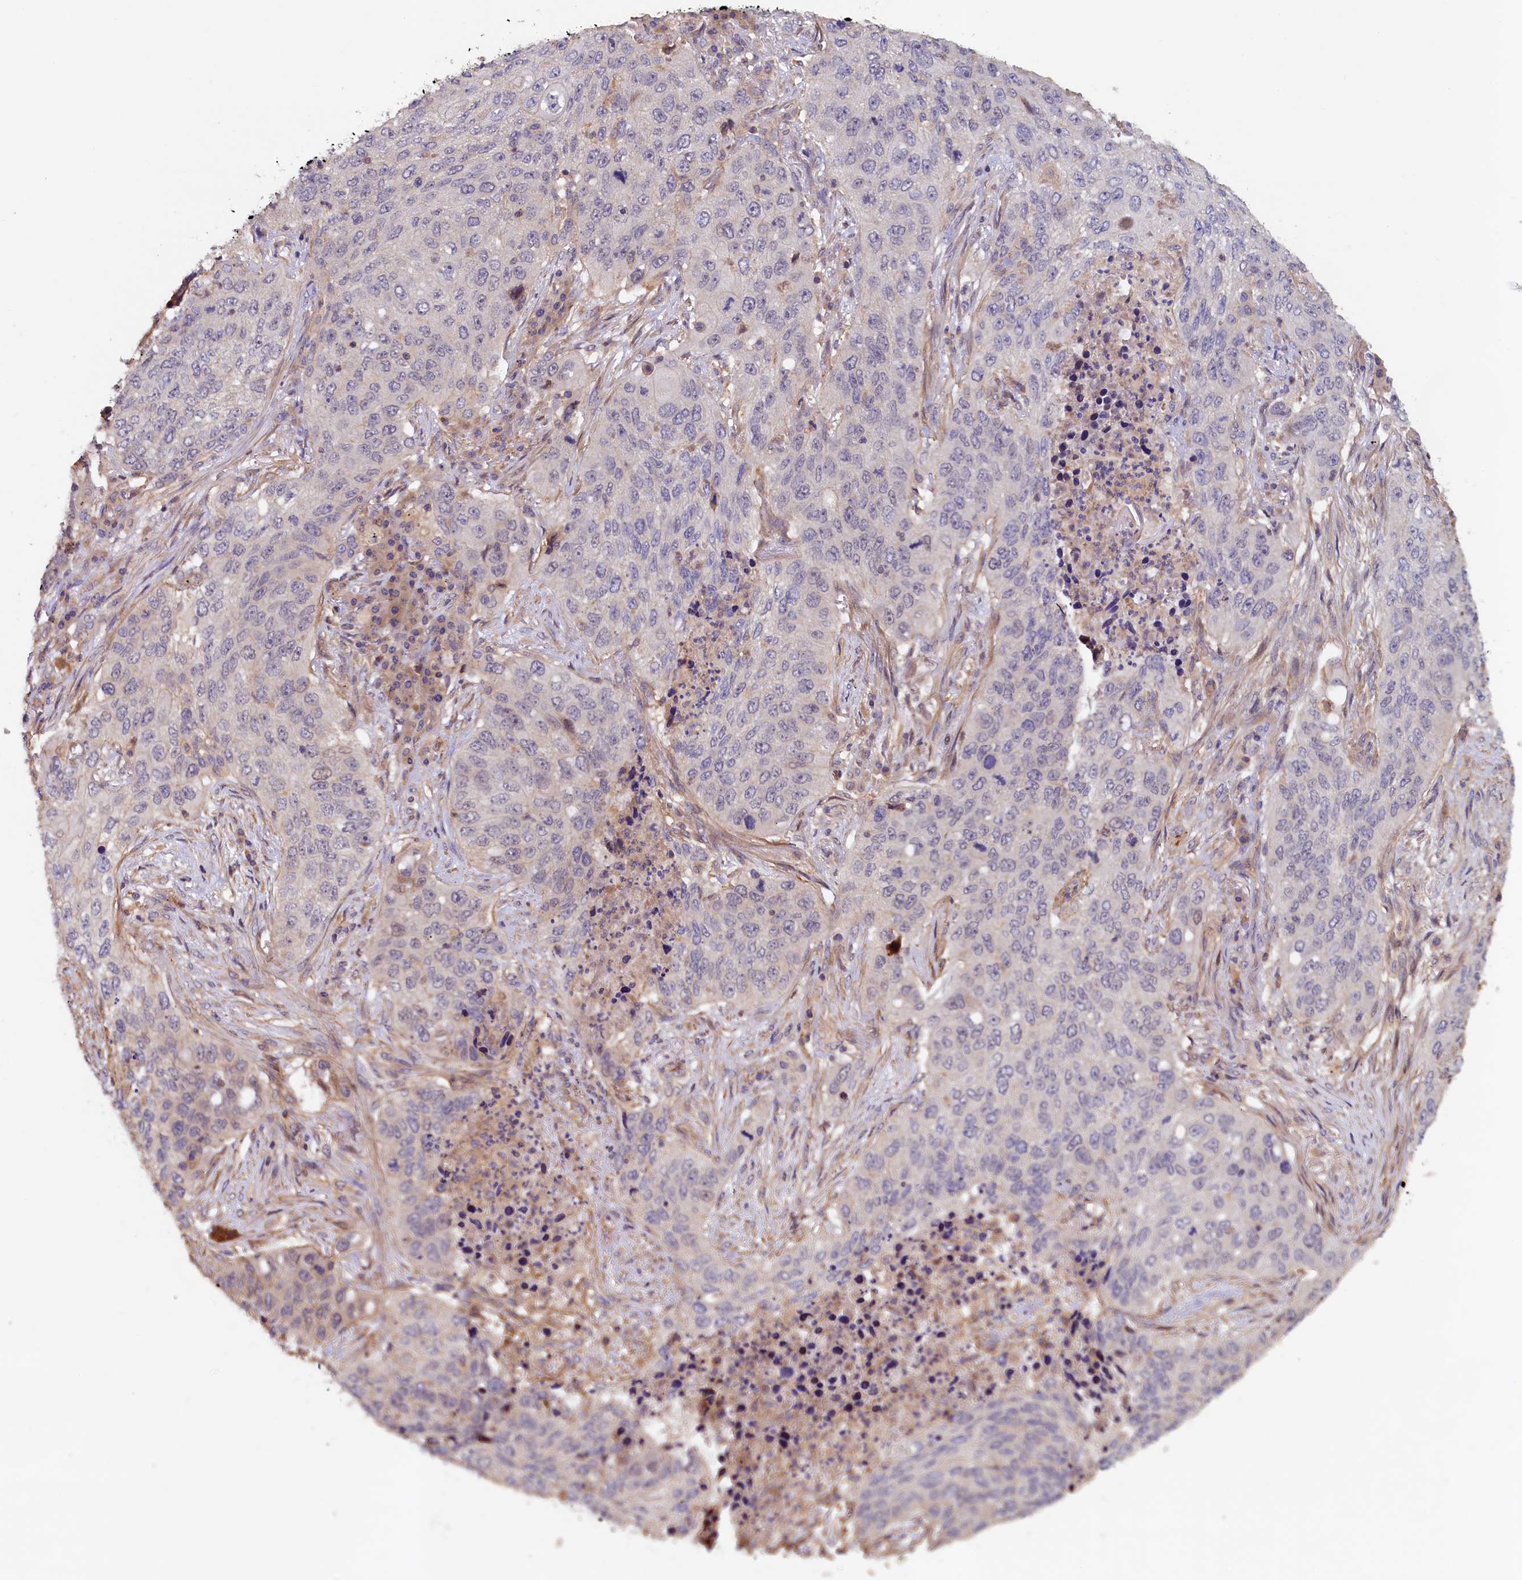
{"staining": {"intensity": "negative", "quantity": "none", "location": "none"}, "tissue": "lung cancer", "cell_type": "Tumor cells", "image_type": "cancer", "snomed": [{"axis": "morphology", "description": "Squamous cell carcinoma, NOS"}, {"axis": "topography", "description": "Lung"}], "caption": "Human lung squamous cell carcinoma stained for a protein using immunohistochemistry demonstrates no positivity in tumor cells.", "gene": "DUOXA1", "patient": {"sex": "female", "age": 63}}